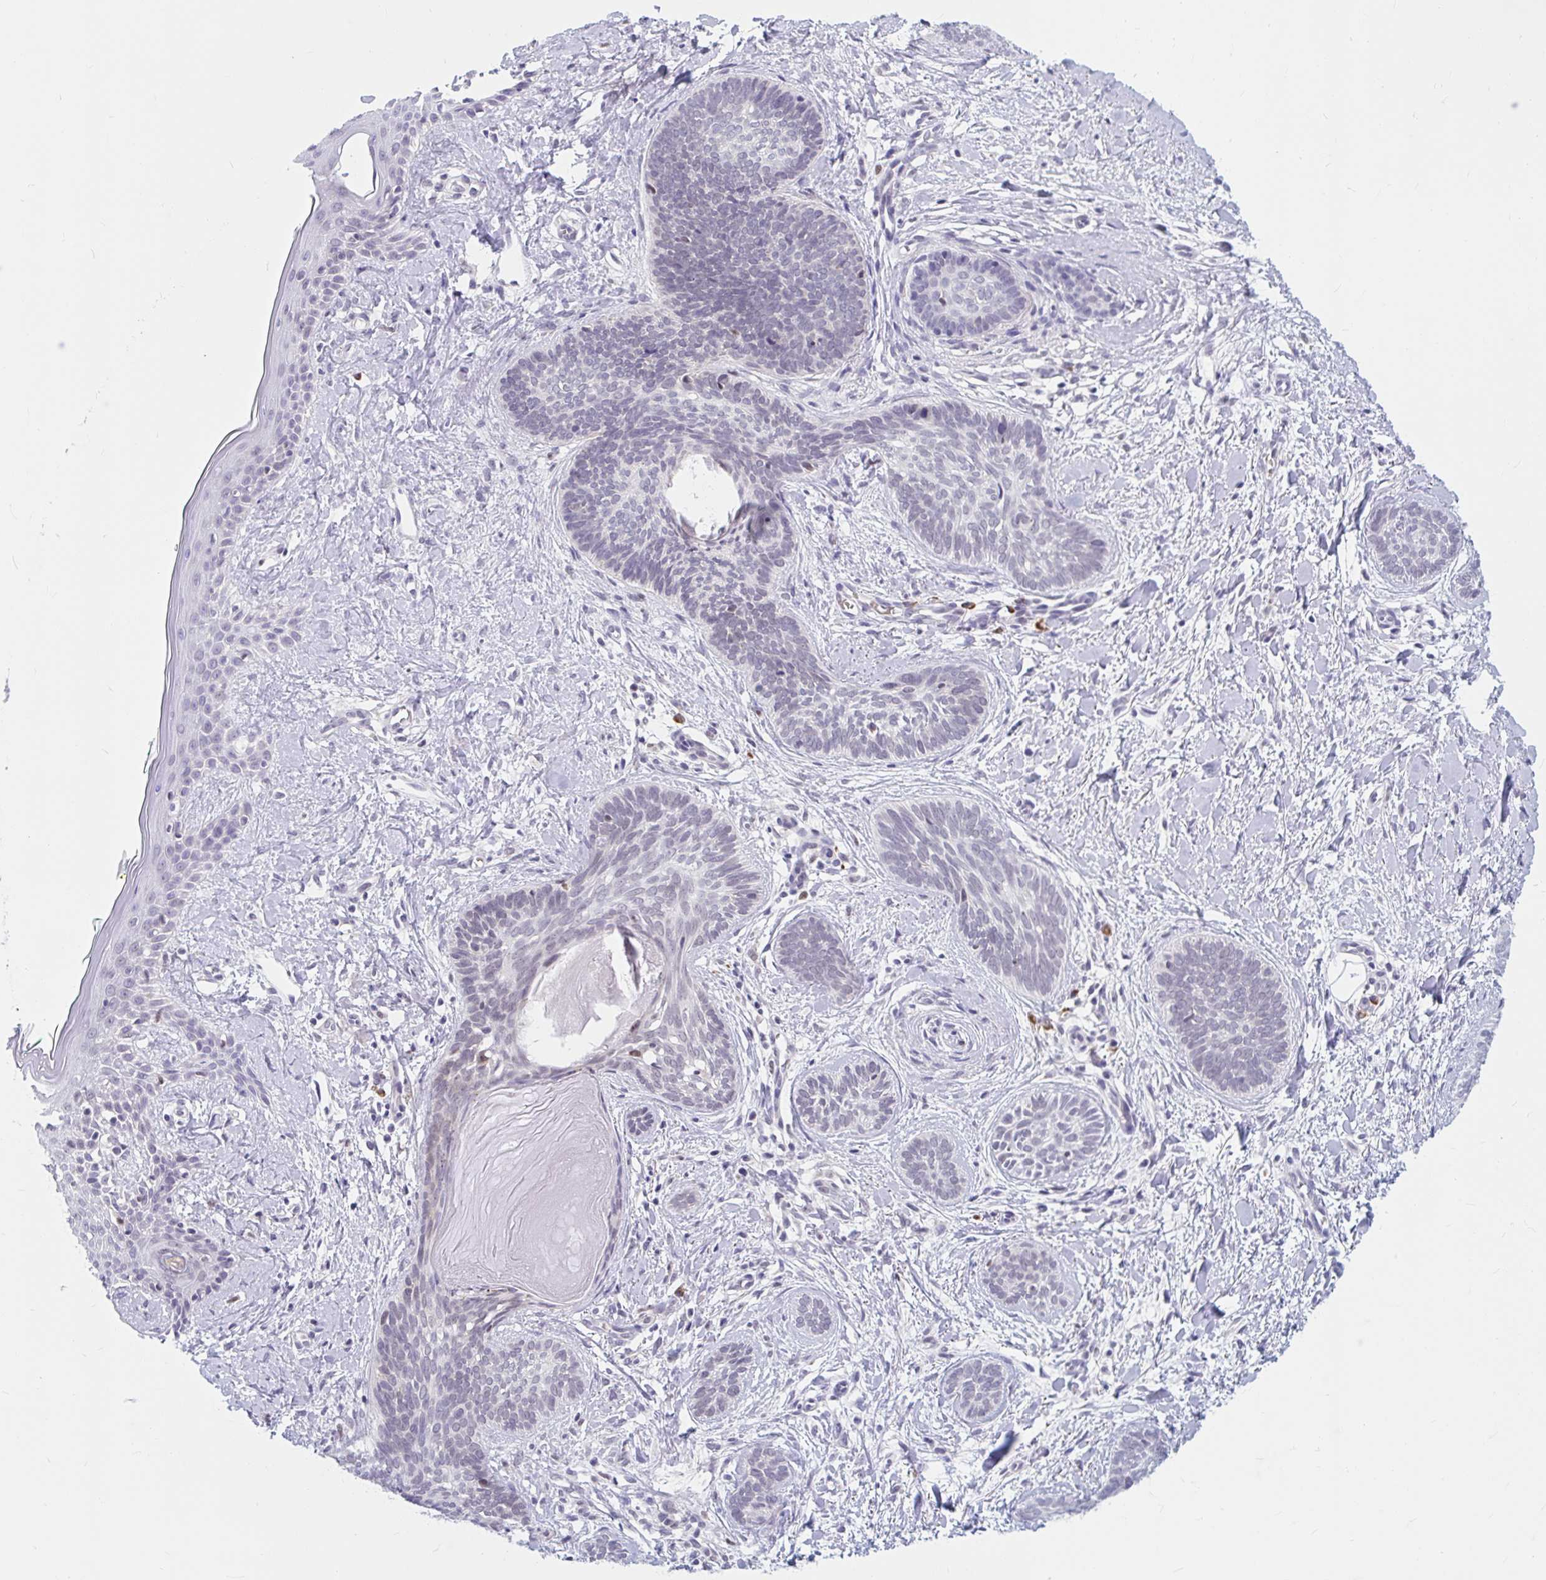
{"staining": {"intensity": "negative", "quantity": "none", "location": "none"}, "tissue": "skin cancer", "cell_type": "Tumor cells", "image_type": "cancer", "snomed": [{"axis": "morphology", "description": "Basal cell carcinoma"}, {"axis": "topography", "description": "Skin"}], "caption": "Tumor cells show no significant positivity in skin cancer. Nuclei are stained in blue.", "gene": "SRSF10", "patient": {"sex": "female", "age": 81}}